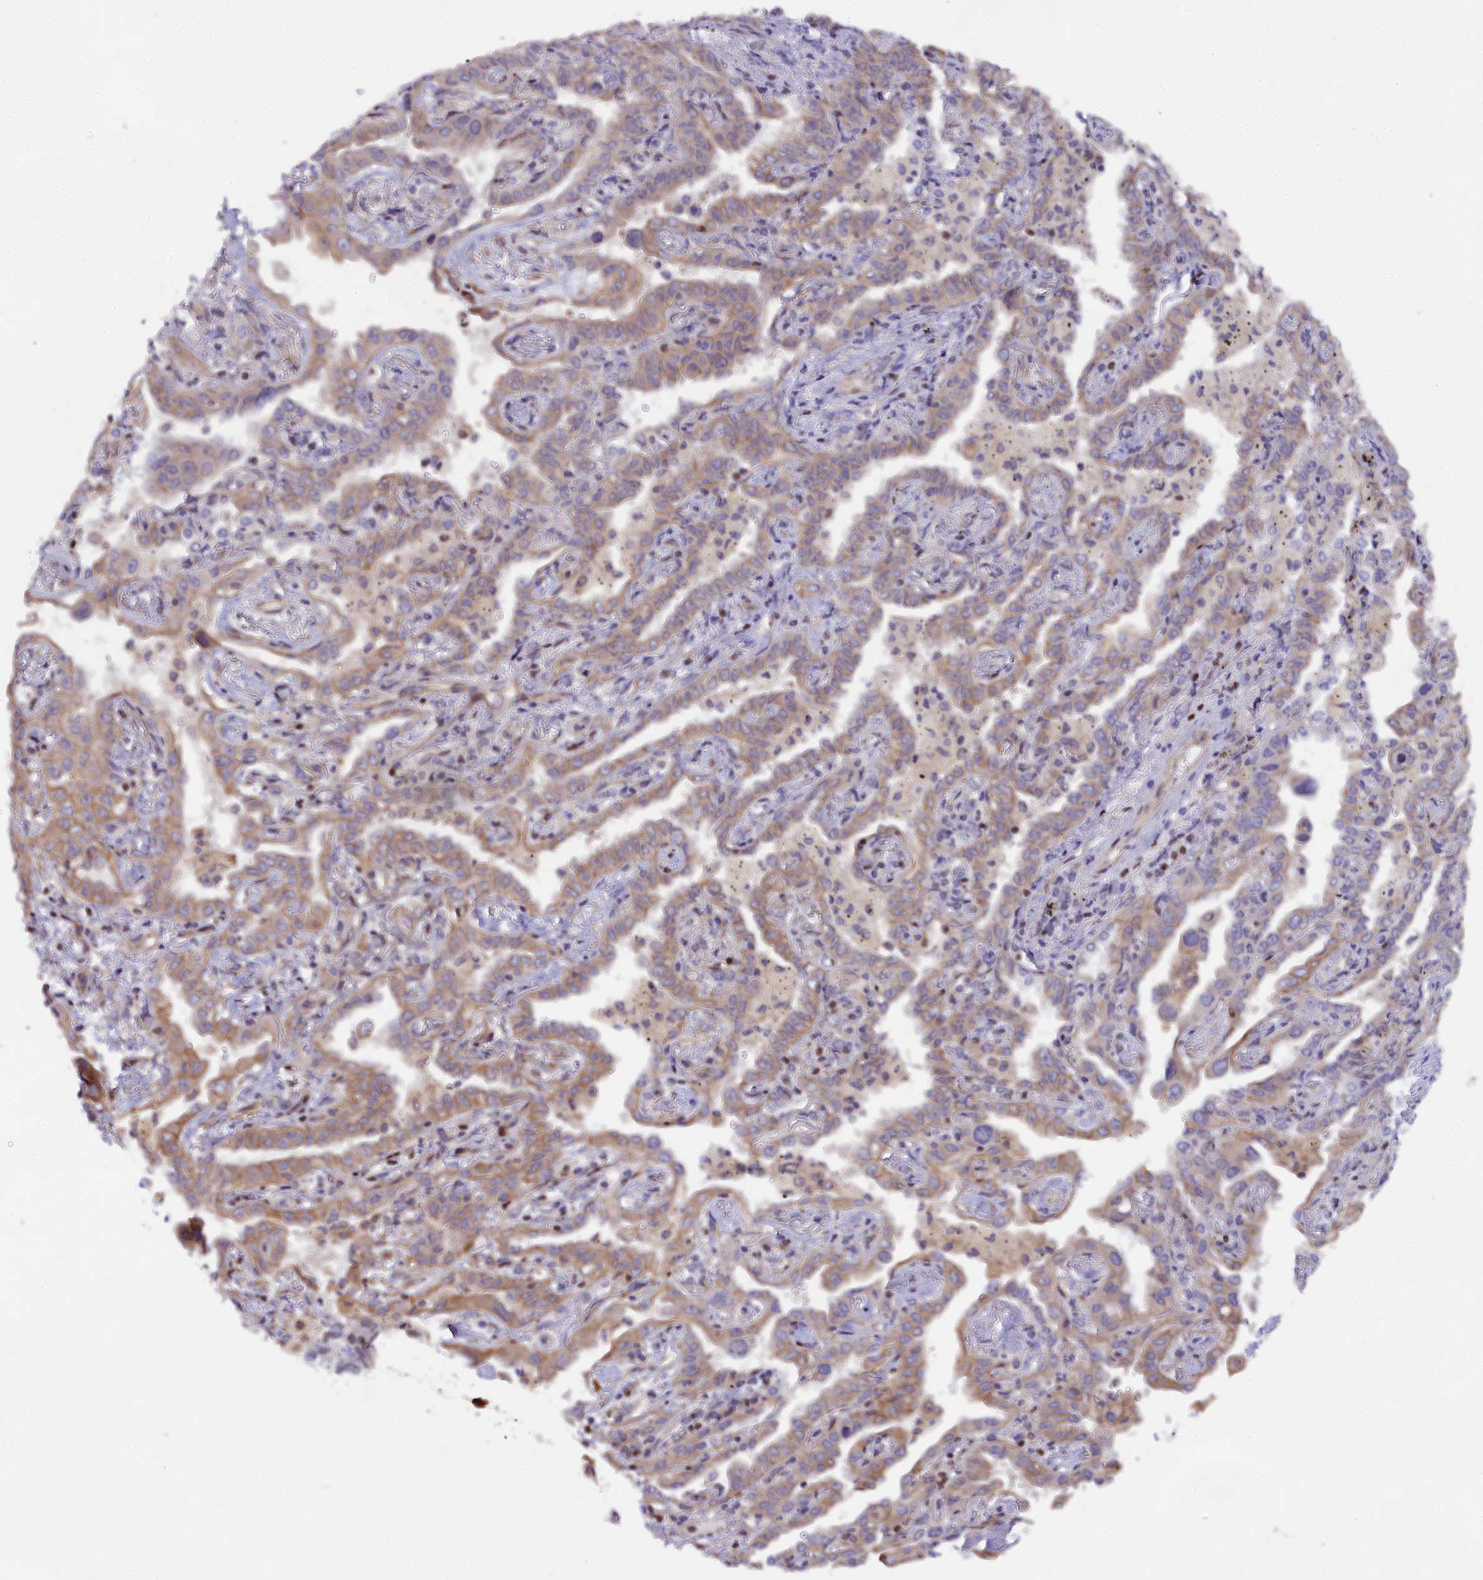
{"staining": {"intensity": "weak", "quantity": ">75%", "location": "cytoplasmic/membranous"}, "tissue": "lung cancer", "cell_type": "Tumor cells", "image_type": "cancer", "snomed": [{"axis": "morphology", "description": "Adenocarcinoma, NOS"}, {"axis": "topography", "description": "Lung"}], "caption": "This is an image of immunohistochemistry staining of lung cancer (adenocarcinoma), which shows weak expression in the cytoplasmic/membranous of tumor cells.", "gene": "SP4", "patient": {"sex": "male", "age": 67}}